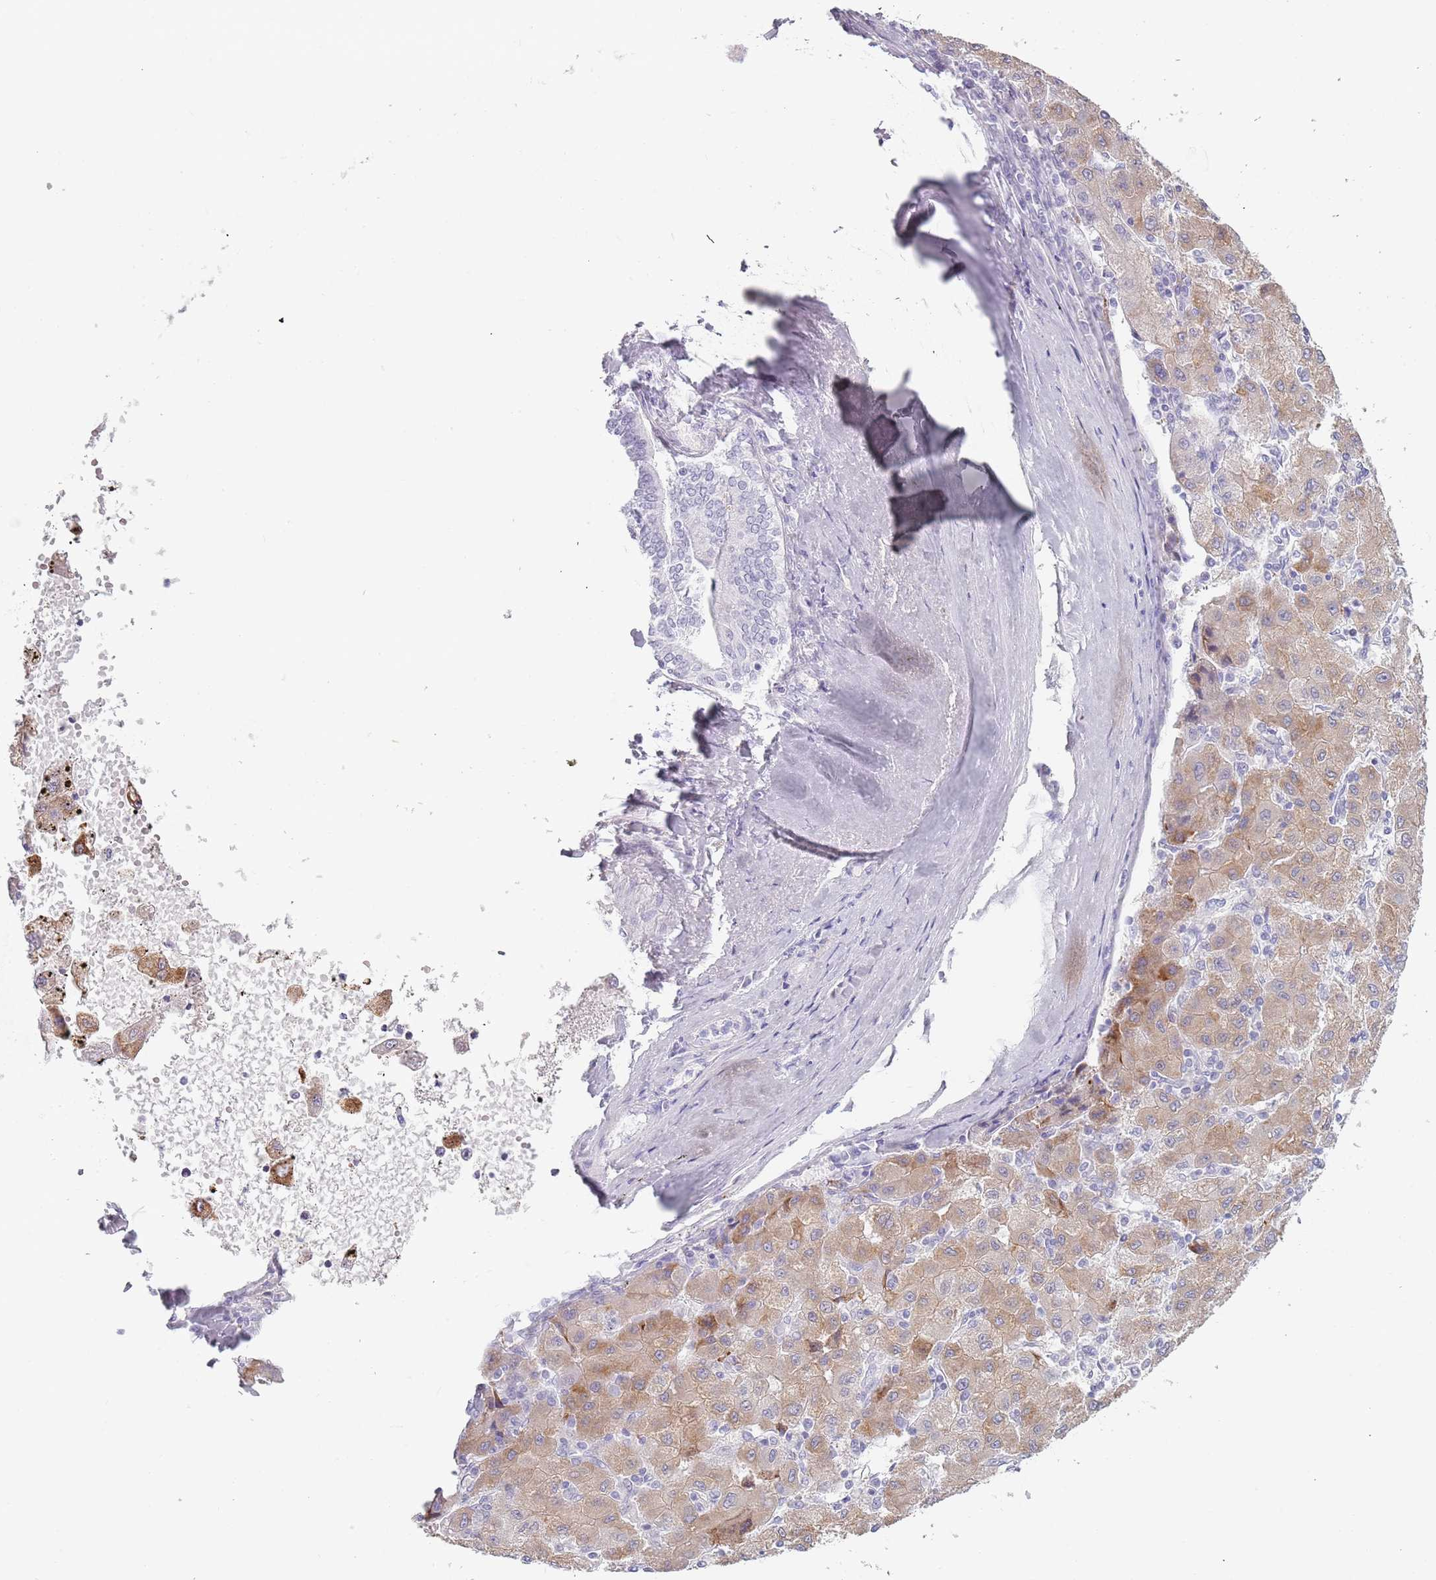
{"staining": {"intensity": "weak", "quantity": "25%-75%", "location": "cytoplasmic/membranous"}, "tissue": "liver cancer", "cell_type": "Tumor cells", "image_type": "cancer", "snomed": [{"axis": "morphology", "description": "Carcinoma, Hepatocellular, NOS"}, {"axis": "topography", "description": "Liver"}], "caption": "Immunohistochemical staining of hepatocellular carcinoma (liver) shows low levels of weak cytoplasmic/membranous positivity in approximately 25%-75% of tumor cells. (DAB IHC, brown staining for protein, blue staining for nuclei).", "gene": "COLEC12", "patient": {"sex": "male", "age": 72}}